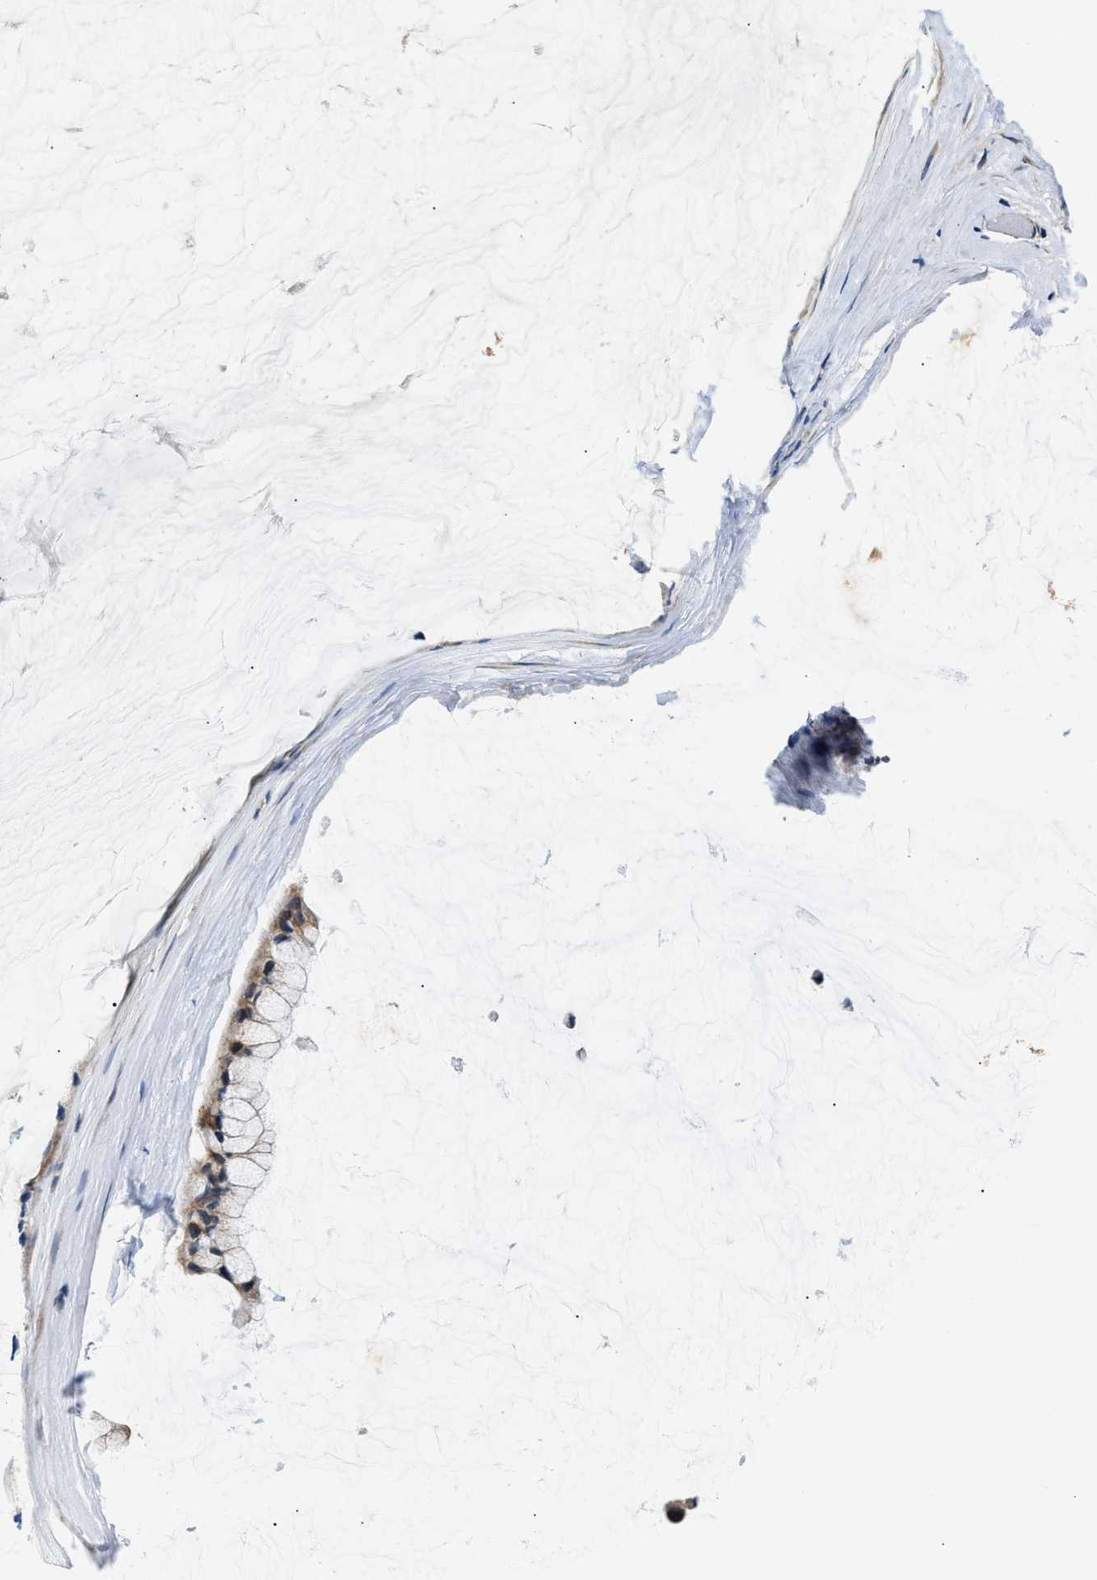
{"staining": {"intensity": "moderate", "quantity": ">75%", "location": "cytoplasmic/membranous"}, "tissue": "ovarian cancer", "cell_type": "Tumor cells", "image_type": "cancer", "snomed": [{"axis": "morphology", "description": "Cystadenocarcinoma, mucinous, NOS"}, {"axis": "topography", "description": "Ovary"}], "caption": "Immunohistochemical staining of human ovarian mucinous cystadenocarcinoma displays moderate cytoplasmic/membranous protein positivity in approximately >75% of tumor cells. (Stains: DAB in brown, nuclei in blue, Microscopy: brightfield microscopy at high magnification).", "gene": "TEX2", "patient": {"sex": "female", "age": 39}}